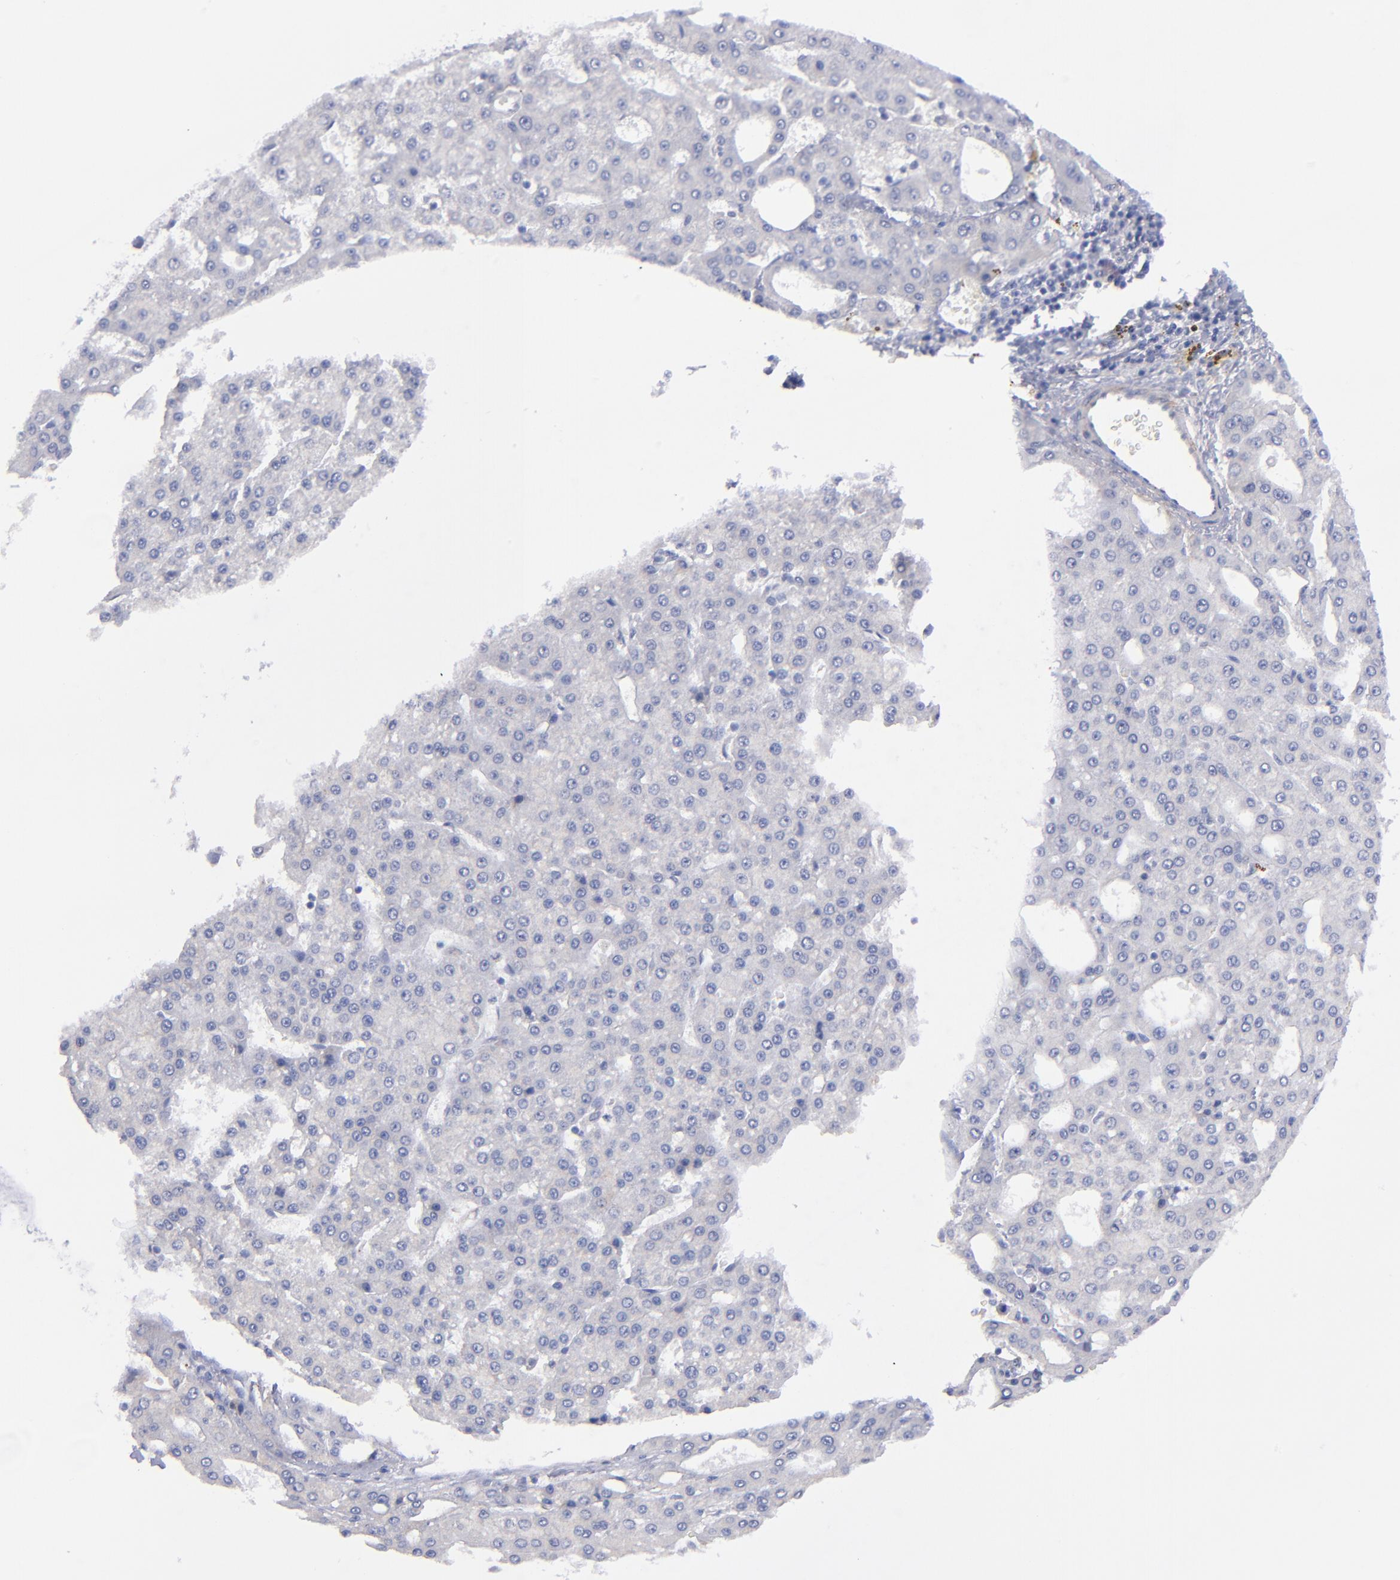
{"staining": {"intensity": "negative", "quantity": "none", "location": "none"}, "tissue": "liver cancer", "cell_type": "Tumor cells", "image_type": "cancer", "snomed": [{"axis": "morphology", "description": "Carcinoma, Hepatocellular, NOS"}, {"axis": "topography", "description": "Liver"}], "caption": "Tumor cells show no significant positivity in liver cancer (hepatocellular carcinoma).", "gene": "MFGE8", "patient": {"sex": "male", "age": 47}}